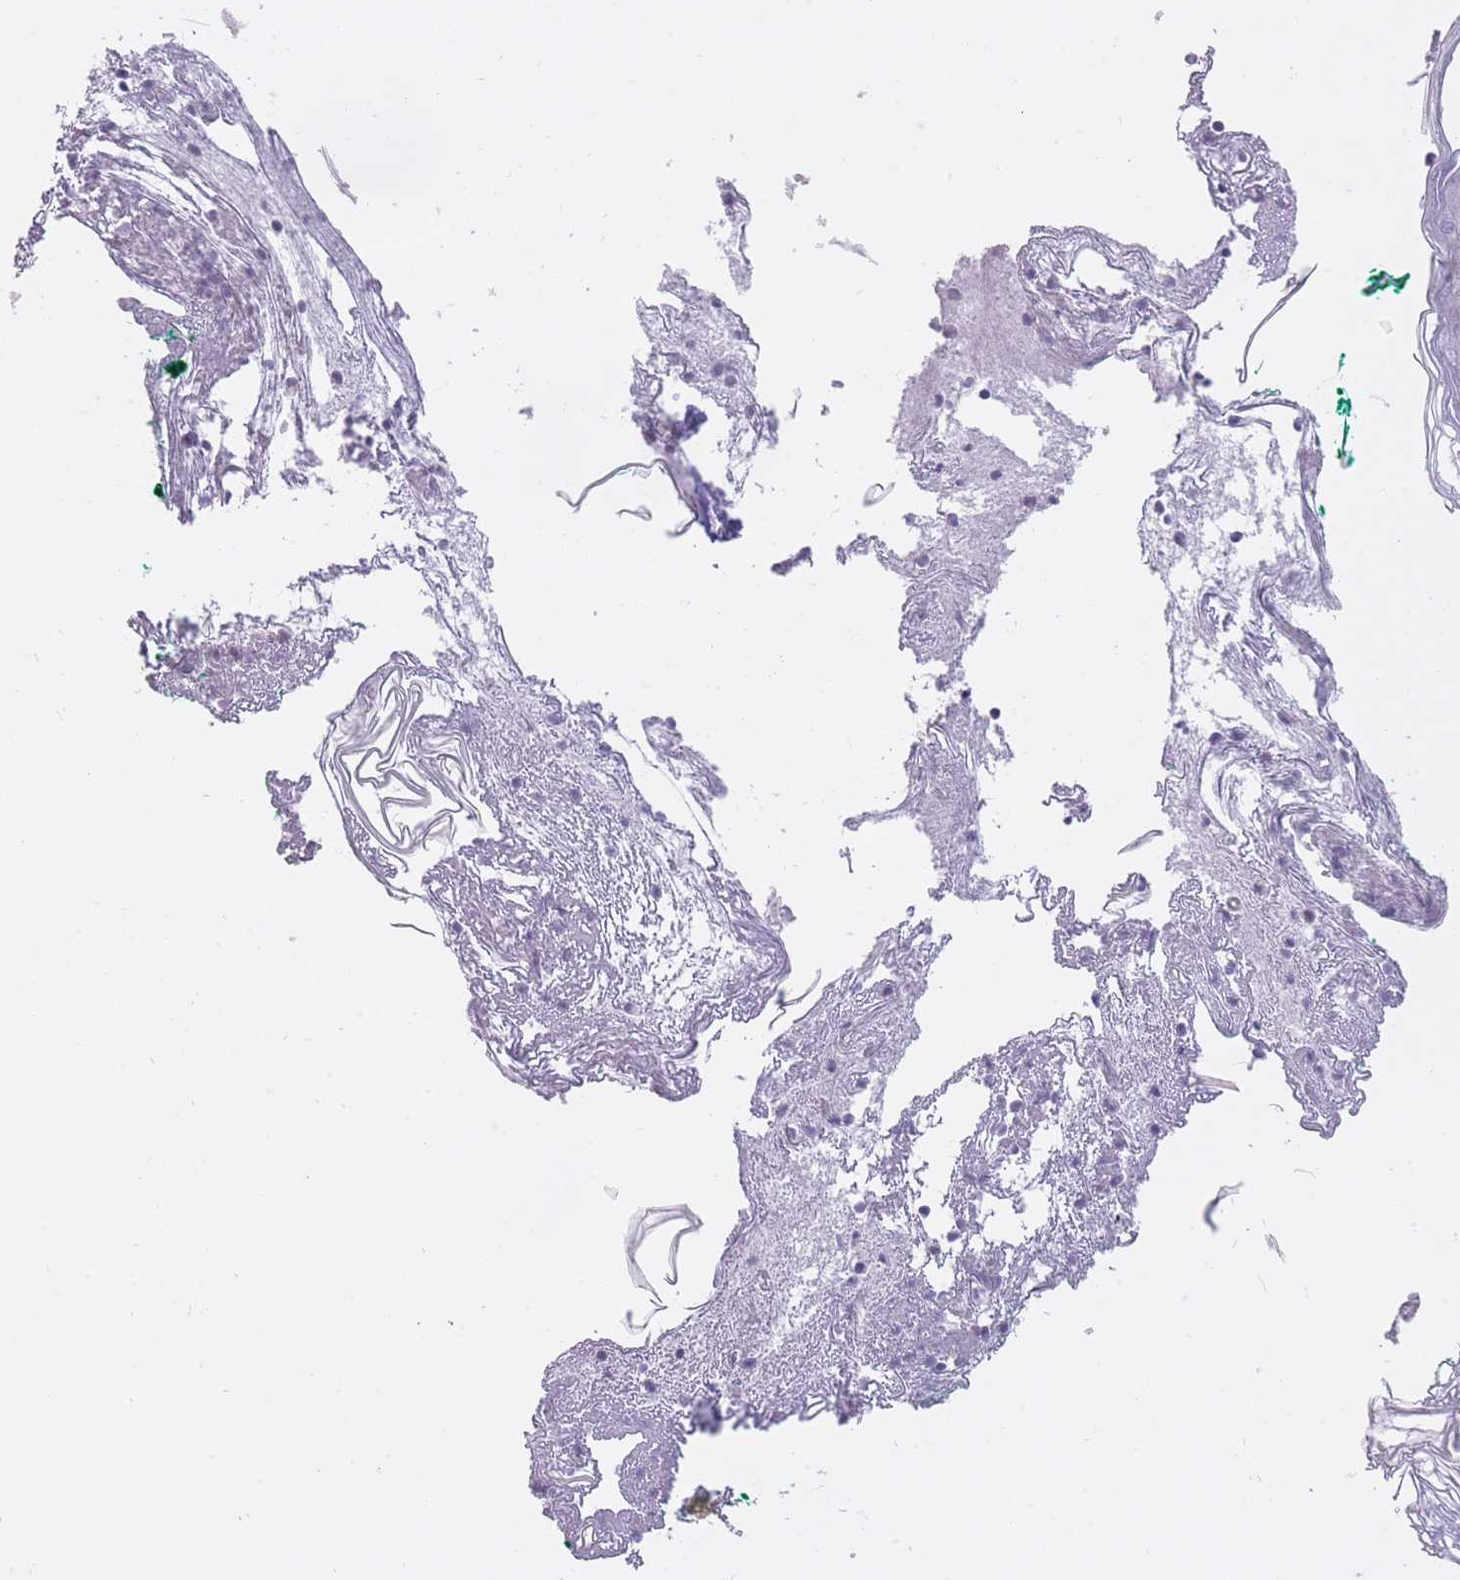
{"staining": {"intensity": "moderate", "quantity": ">75%", "location": "cytoplasmic/membranous"}, "tissue": "skin", "cell_type": "Fibroblasts", "image_type": "normal", "snomed": [{"axis": "morphology", "description": "Normal tissue, NOS"}, {"axis": "morphology", "description": "Malignant melanoma, NOS"}, {"axis": "topography", "description": "Skin"}], "caption": "Immunohistochemical staining of normal human skin demonstrates medium levels of moderate cytoplasmic/membranous positivity in about >75% of fibroblasts.", "gene": "QTRT1", "patient": {"sex": "male", "age": 80}}